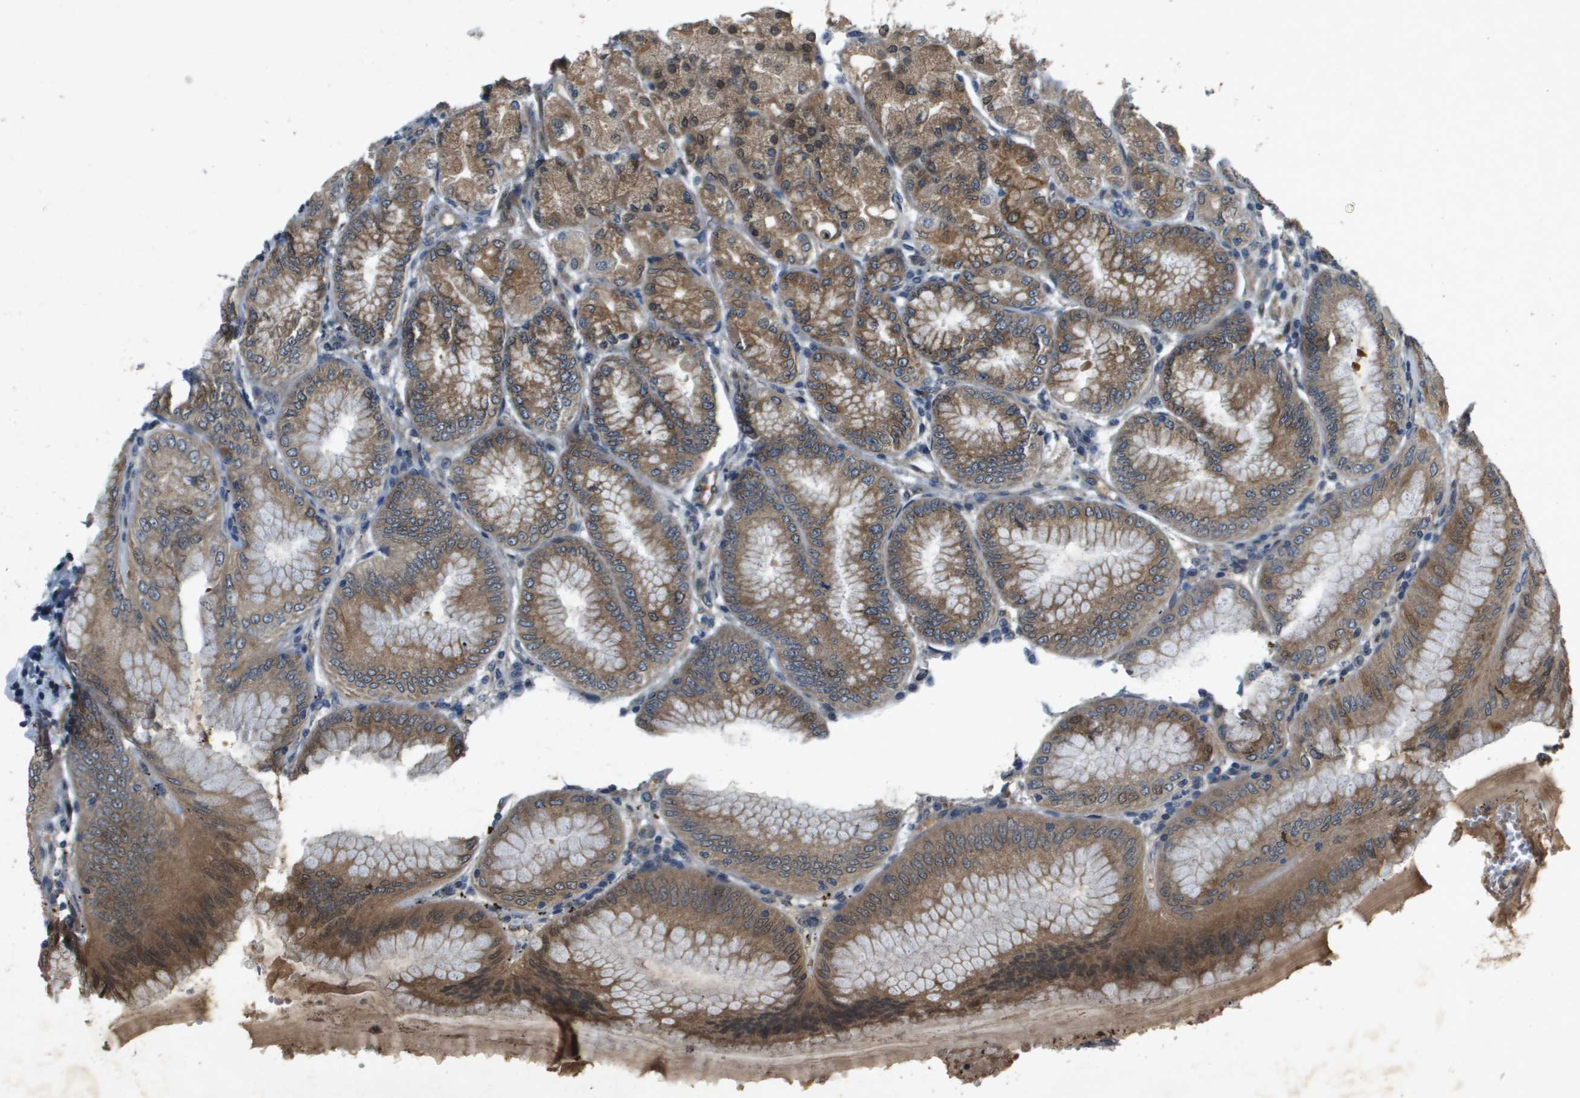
{"staining": {"intensity": "moderate", "quantity": ">75%", "location": "cytoplasmic/membranous"}, "tissue": "stomach", "cell_type": "Glandular cells", "image_type": "normal", "snomed": [{"axis": "morphology", "description": "Normal tissue, NOS"}, {"axis": "topography", "description": "Stomach, lower"}], "caption": "This image reveals immunohistochemistry (IHC) staining of unremarkable stomach, with medium moderate cytoplasmic/membranous expression in about >75% of glandular cells.", "gene": "PGAP3", "patient": {"sex": "male", "age": 71}}